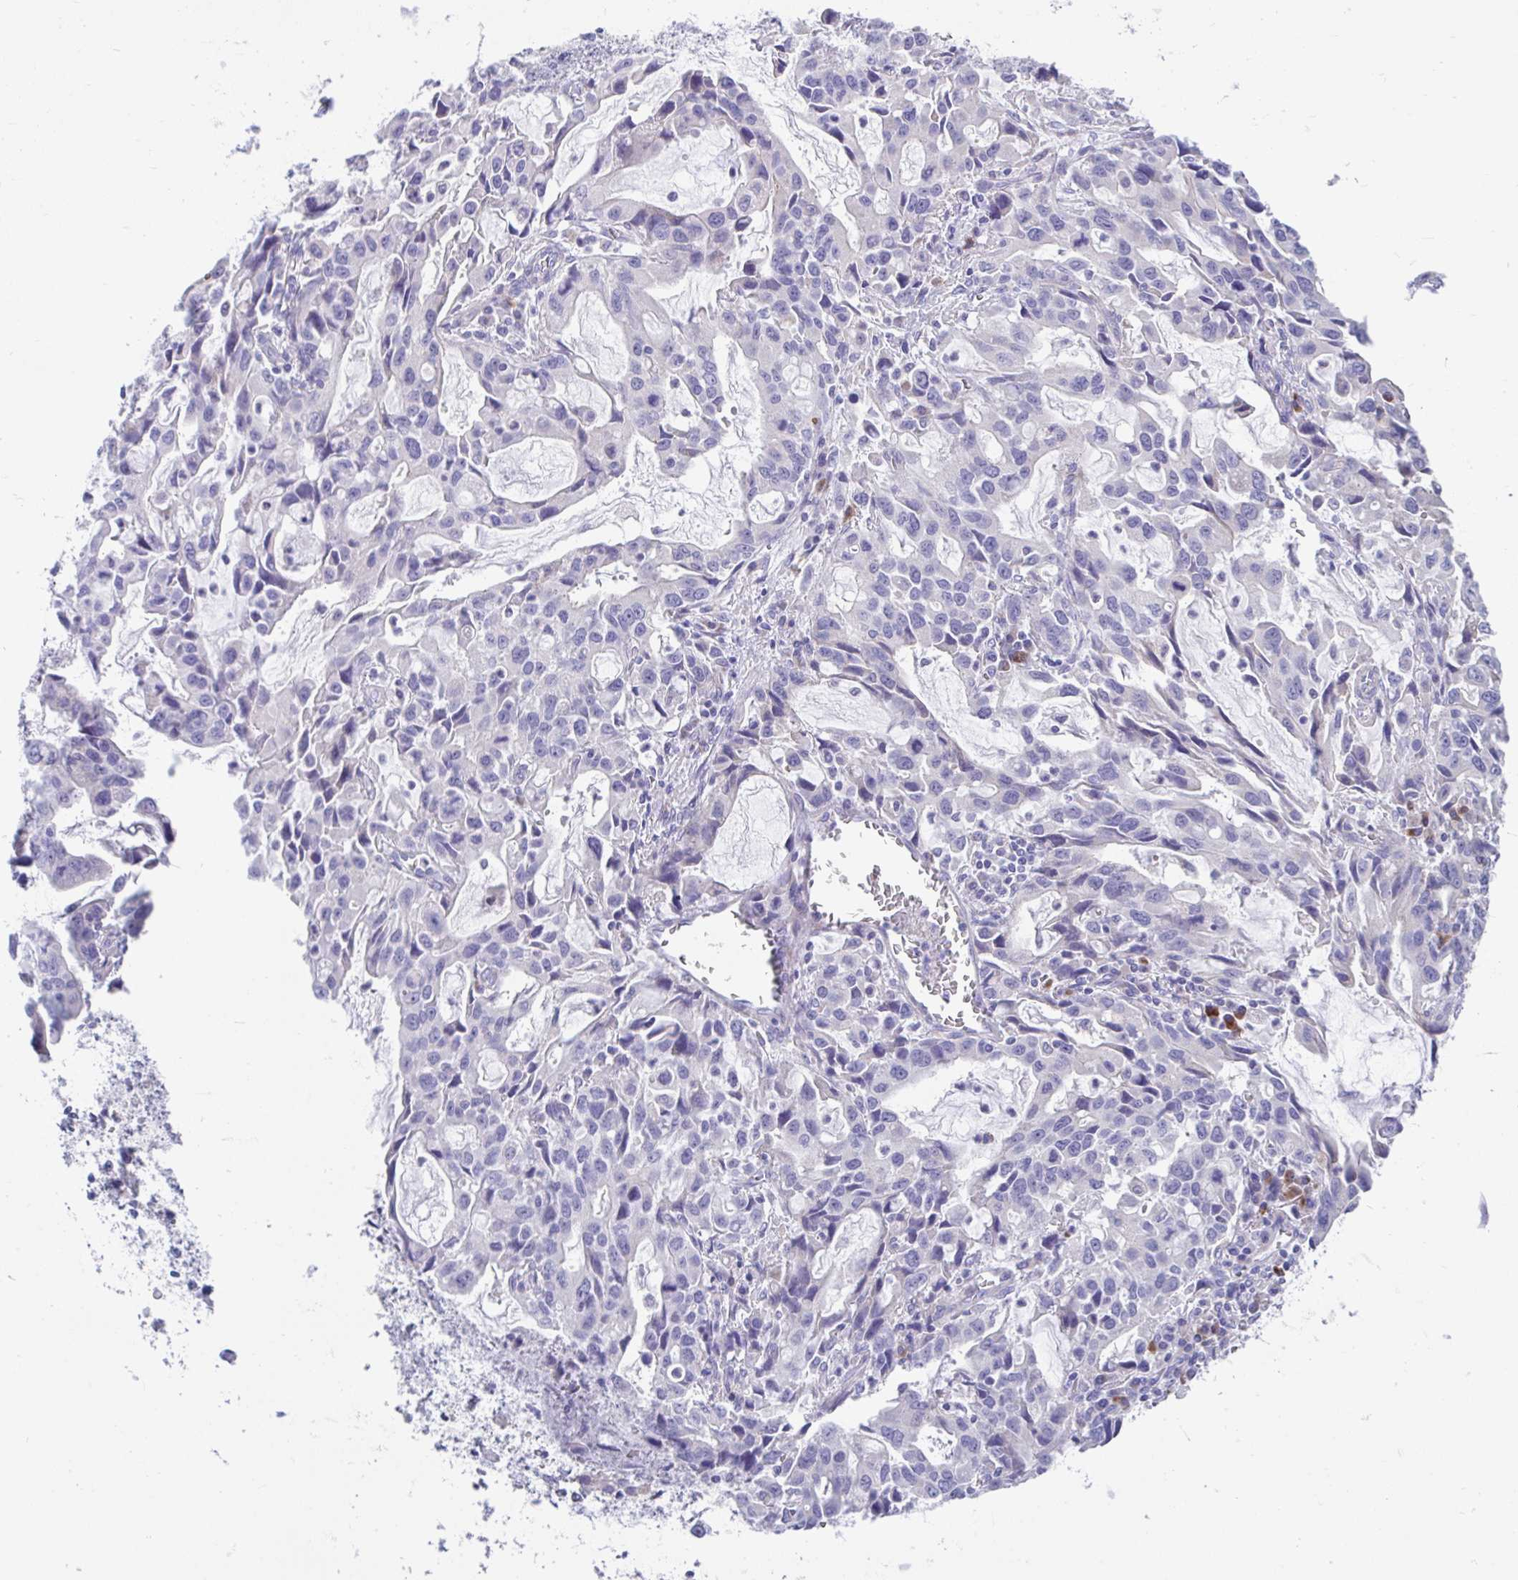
{"staining": {"intensity": "negative", "quantity": "none", "location": "none"}, "tissue": "stomach cancer", "cell_type": "Tumor cells", "image_type": "cancer", "snomed": [{"axis": "morphology", "description": "Adenocarcinoma, NOS"}, {"axis": "topography", "description": "Stomach, upper"}], "caption": "This is a image of immunohistochemistry staining of stomach cancer (adenocarcinoma), which shows no expression in tumor cells.", "gene": "CCSAP", "patient": {"sex": "male", "age": 85}}